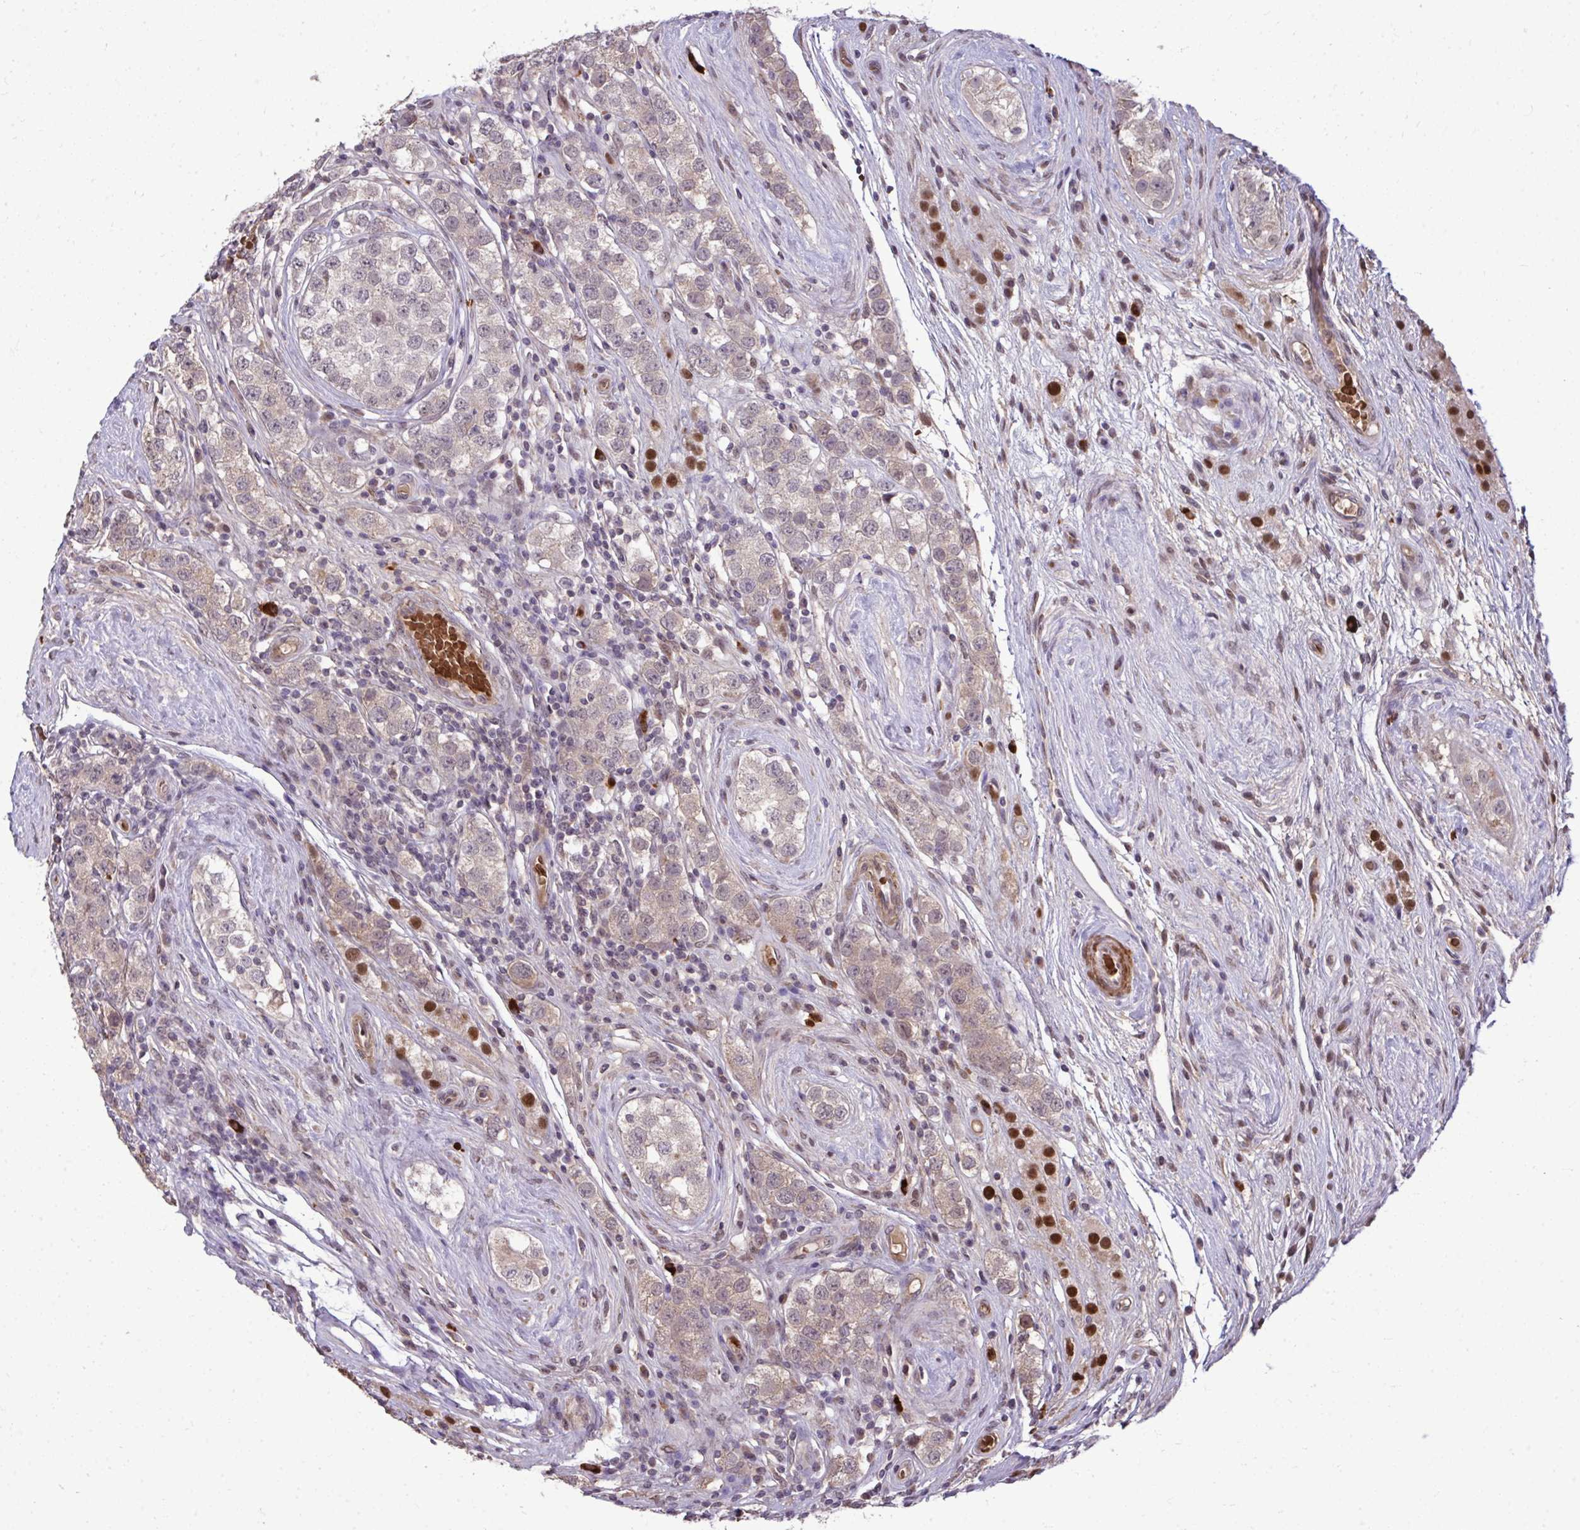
{"staining": {"intensity": "weak", "quantity": "25%-75%", "location": "cytoplasmic/membranous,nuclear"}, "tissue": "testis cancer", "cell_type": "Tumor cells", "image_type": "cancer", "snomed": [{"axis": "morphology", "description": "Seminoma, NOS"}, {"axis": "topography", "description": "Testis"}], "caption": "Immunohistochemical staining of seminoma (testis) reveals low levels of weak cytoplasmic/membranous and nuclear expression in approximately 25%-75% of tumor cells. The protein of interest is shown in brown color, while the nuclei are stained blue.", "gene": "ZSCAN9", "patient": {"sex": "male", "age": 34}}